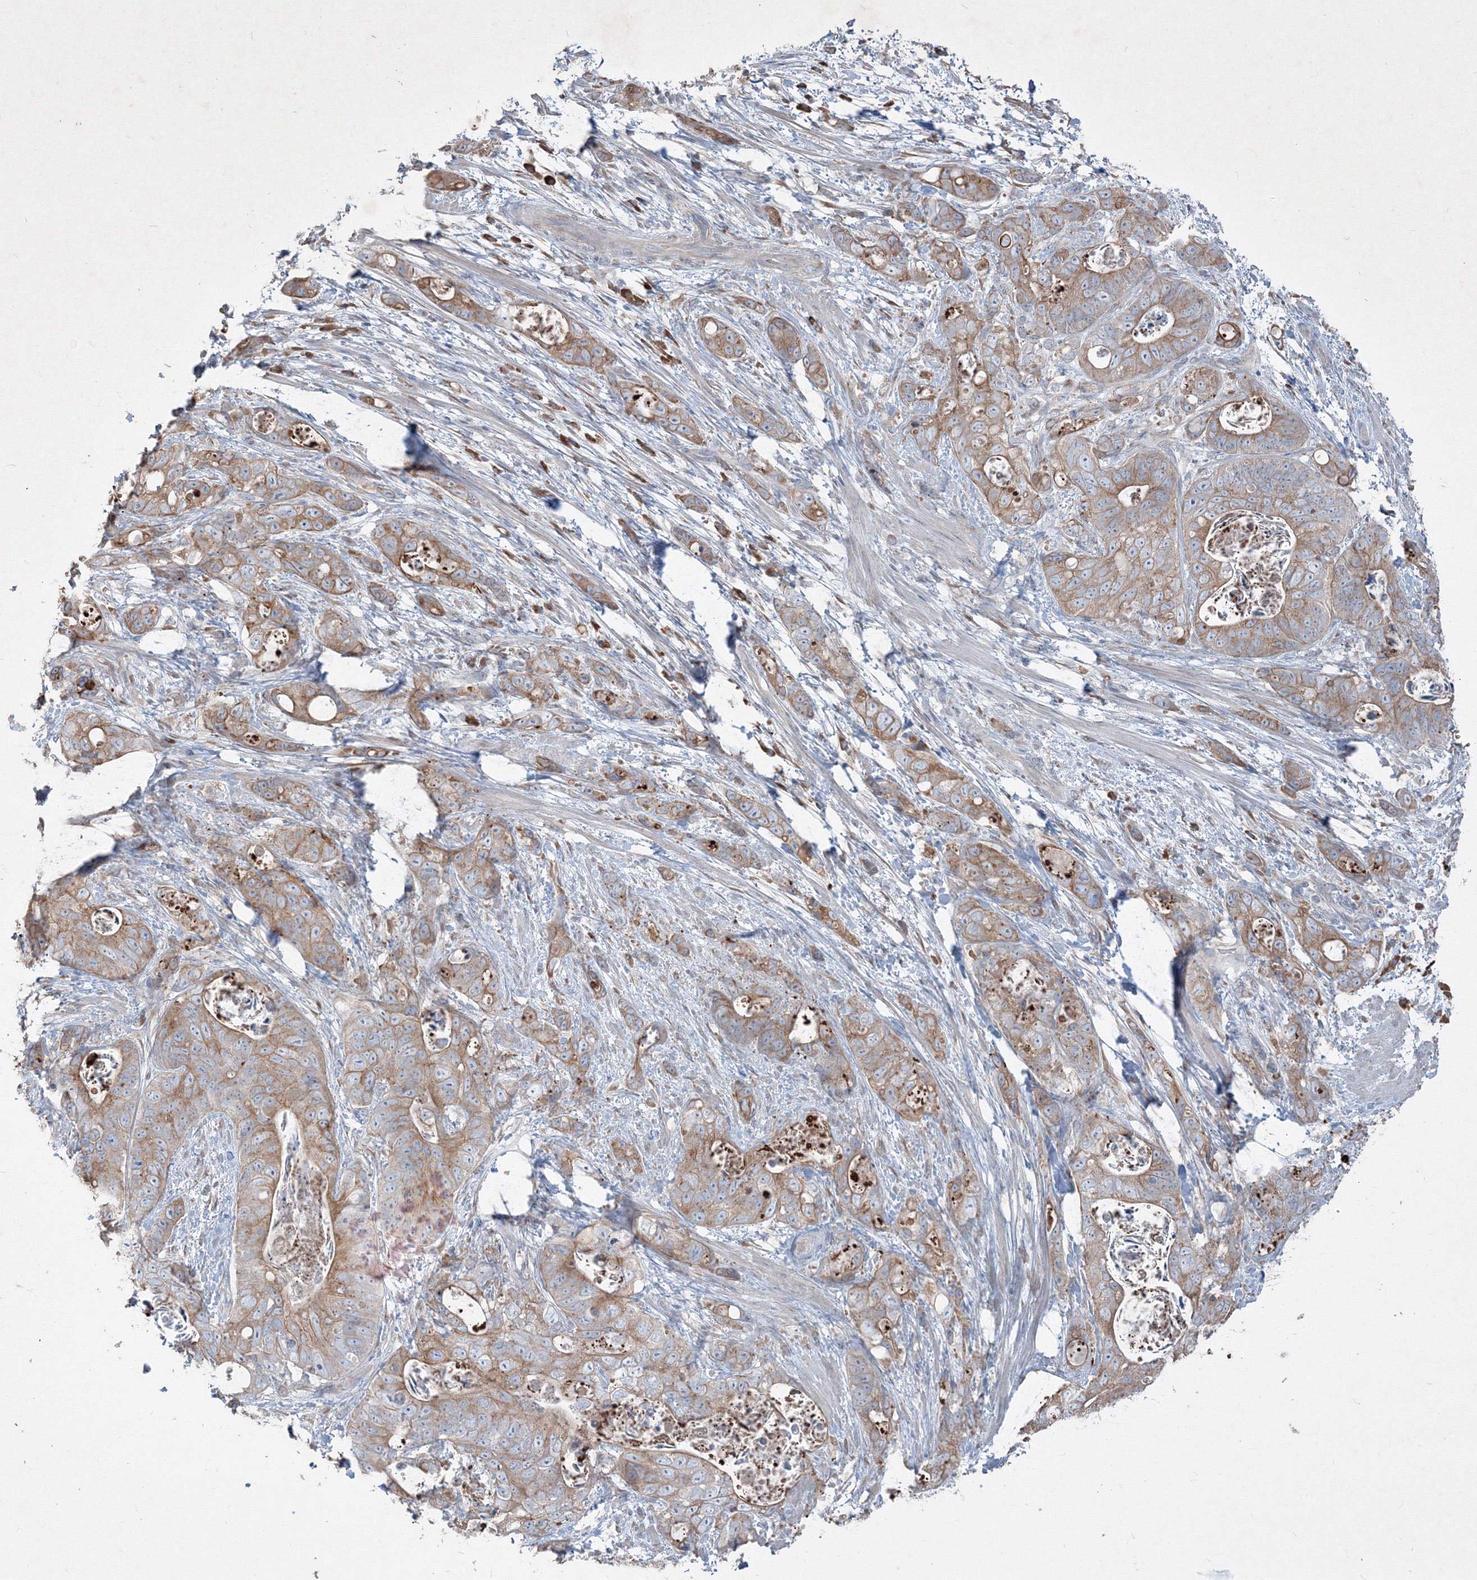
{"staining": {"intensity": "moderate", "quantity": ">75%", "location": "cytoplasmic/membranous"}, "tissue": "stomach cancer", "cell_type": "Tumor cells", "image_type": "cancer", "snomed": [{"axis": "morphology", "description": "Normal tissue, NOS"}, {"axis": "morphology", "description": "Adenocarcinoma, NOS"}, {"axis": "topography", "description": "Stomach"}], "caption": "This is a micrograph of immunohistochemistry (IHC) staining of stomach adenocarcinoma, which shows moderate positivity in the cytoplasmic/membranous of tumor cells.", "gene": "IFNAR1", "patient": {"sex": "female", "age": 89}}